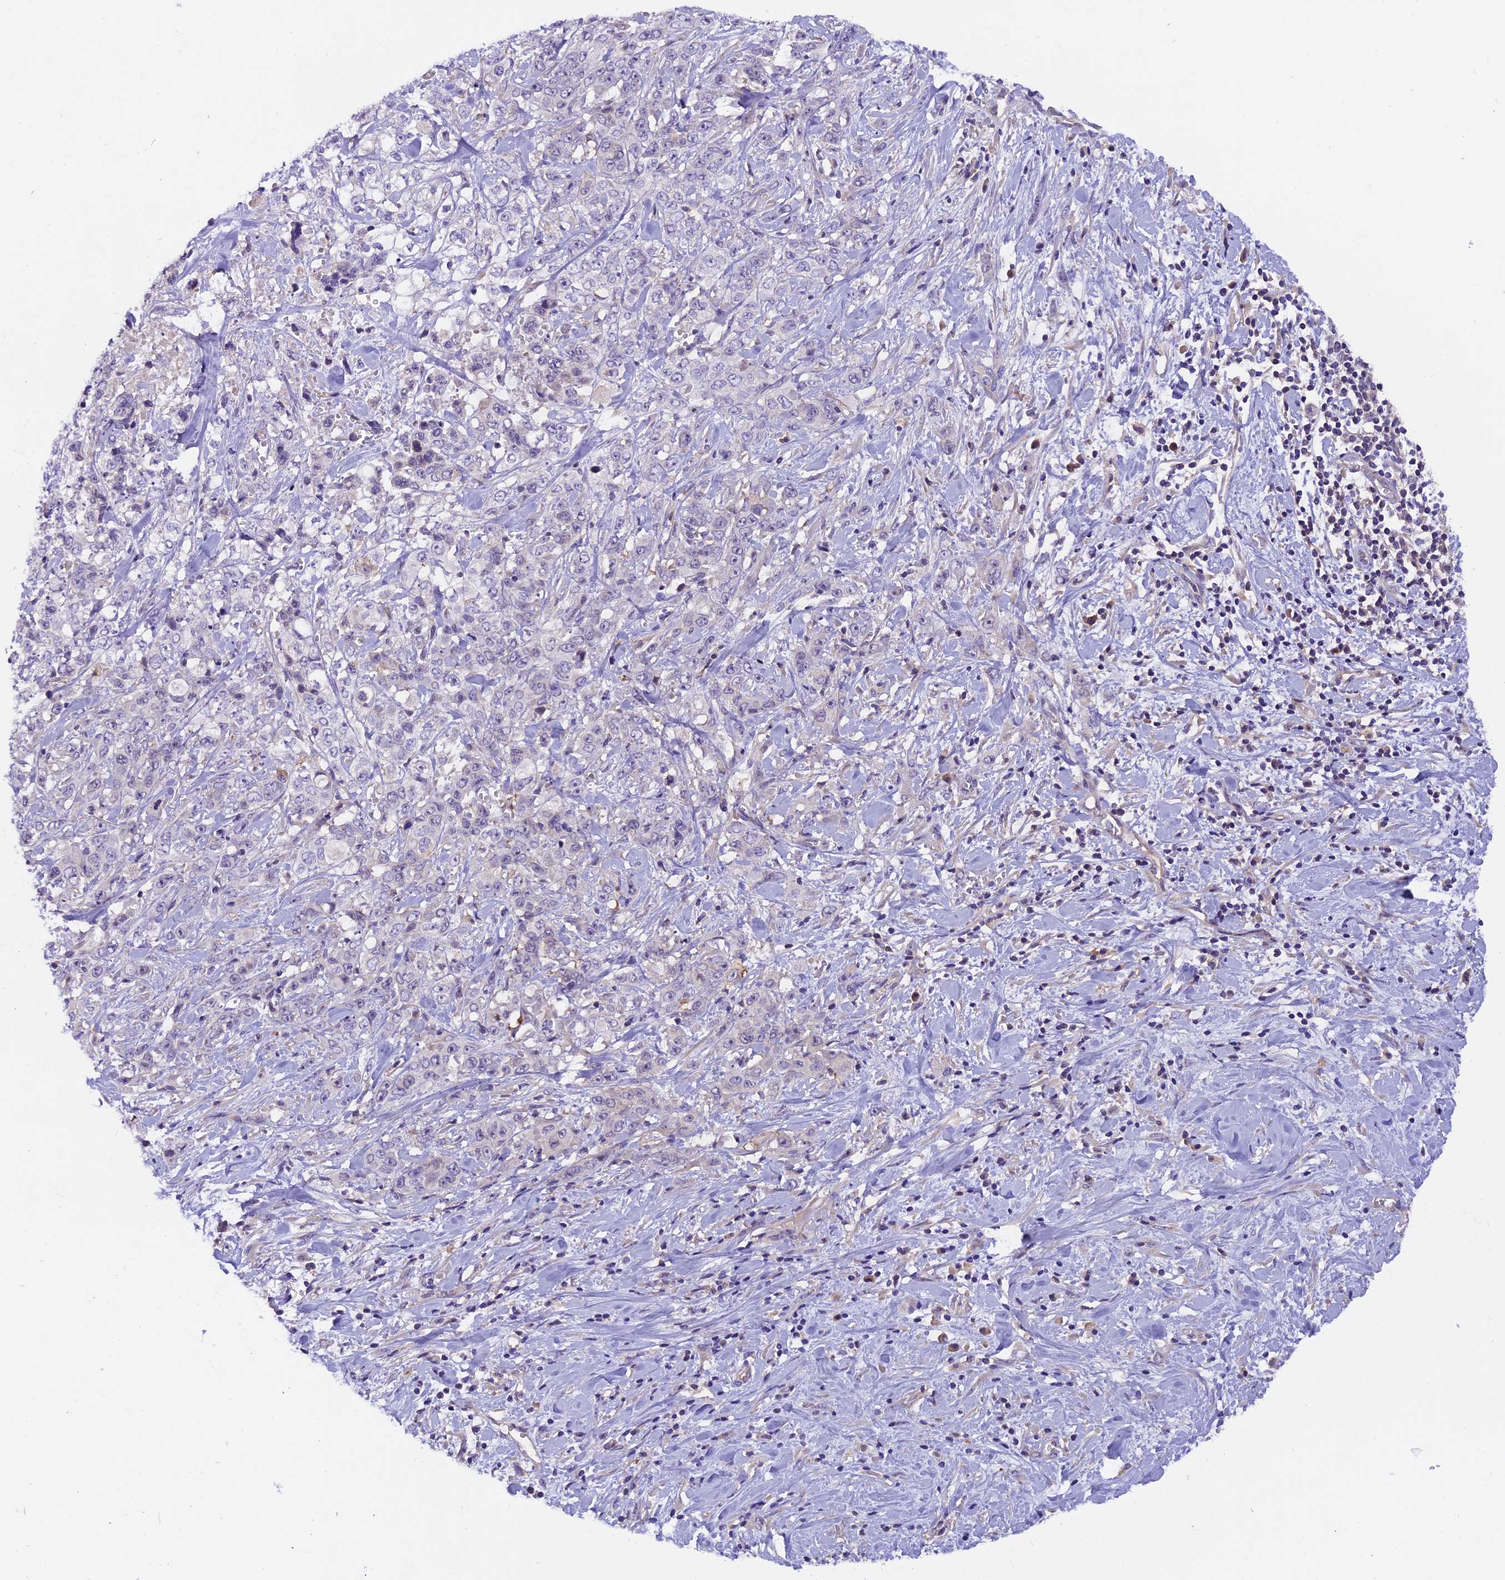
{"staining": {"intensity": "negative", "quantity": "none", "location": "none"}, "tissue": "stomach cancer", "cell_type": "Tumor cells", "image_type": "cancer", "snomed": [{"axis": "morphology", "description": "Adenocarcinoma, NOS"}, {"axis": "topography", "description": "Stomach, upper"}], "caption": "The histopathology image displays no significant expression in tumor cells of stomach adenocarcinoma. (Stains: DAB (3,3'-diaminobenzidine) immunohistochemistry with hematoxylin counter stain, Microscopy: brightfield microscopy at high magnification).", "gene": "CCDC32", "patient": {"sex": "male", "age": 62}}